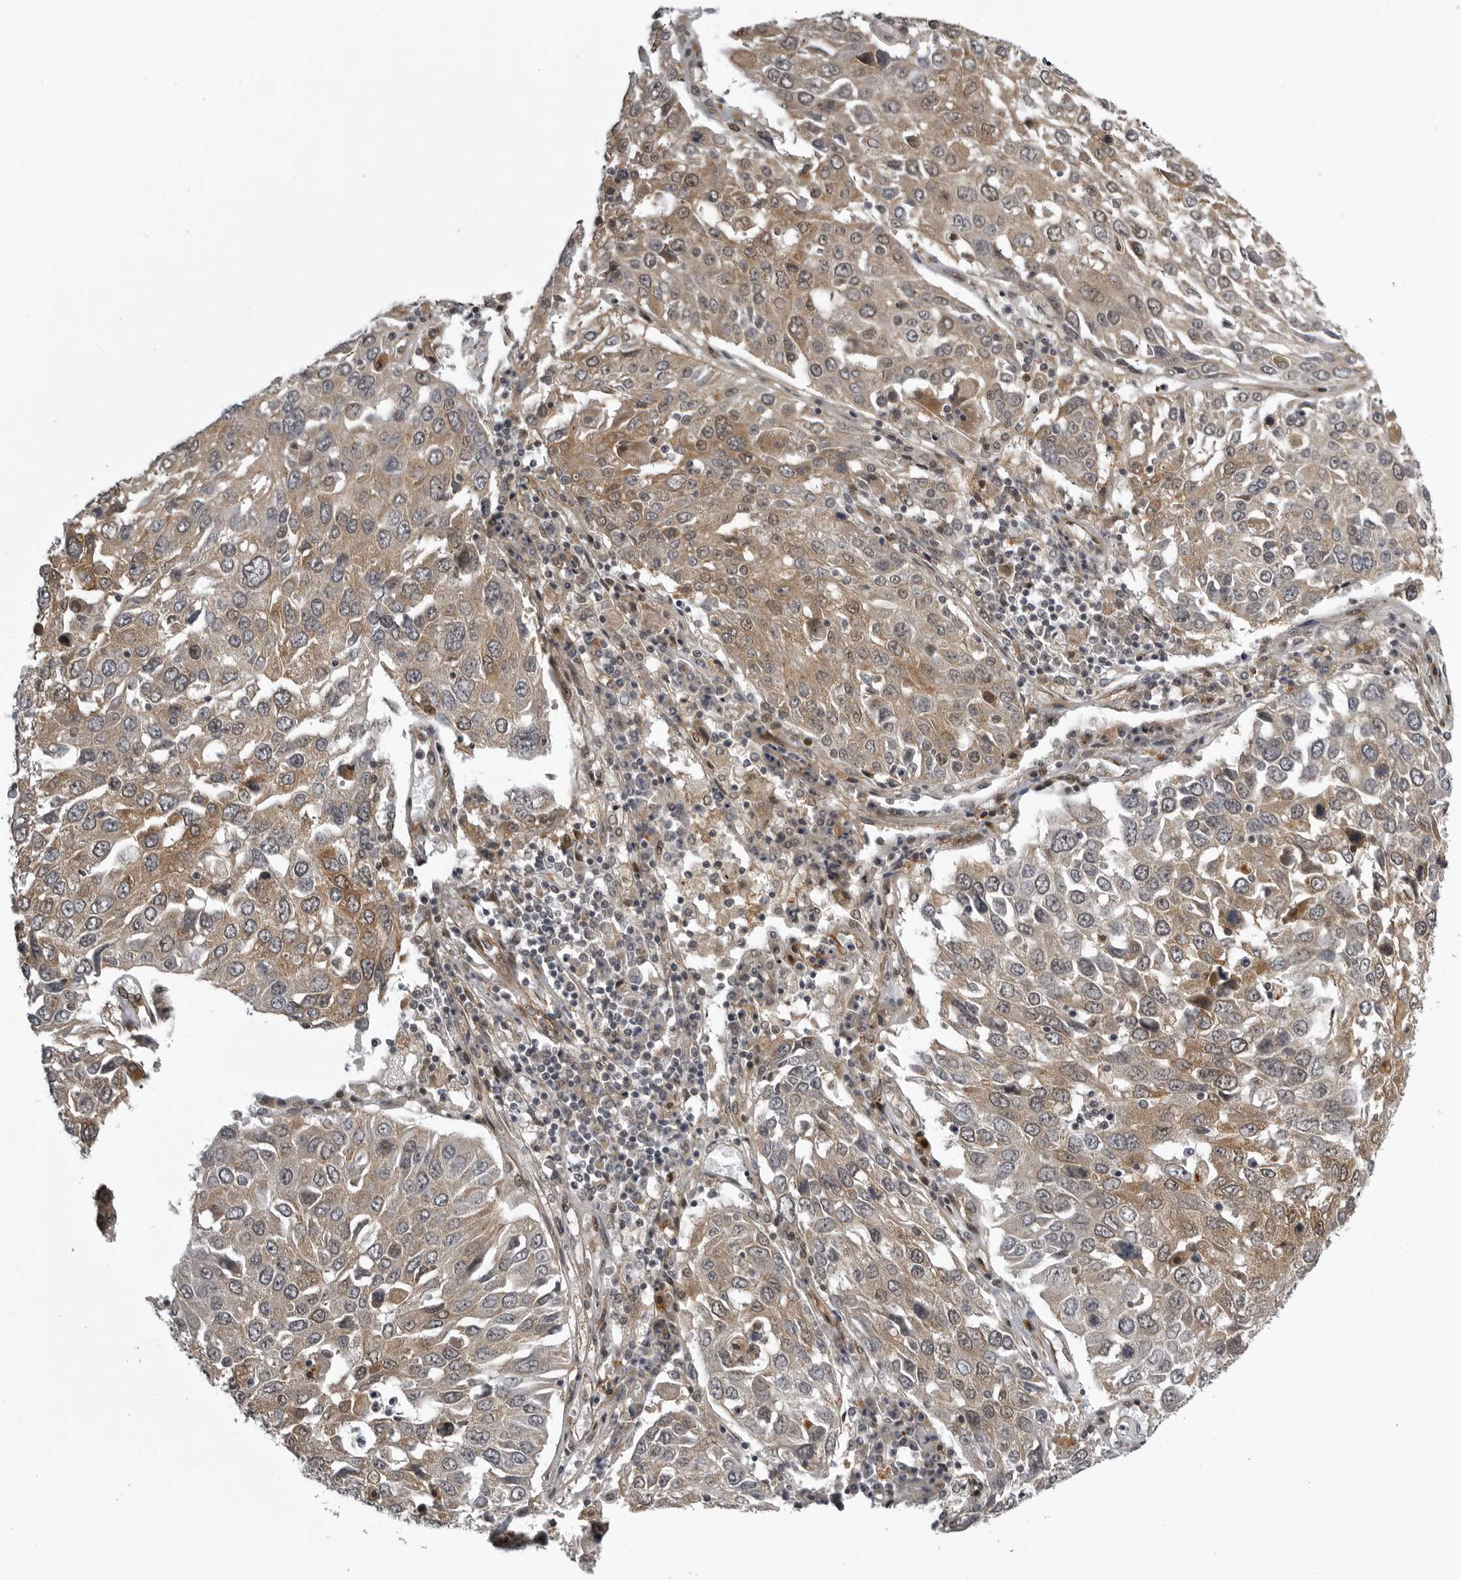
{"staining": {"intensity": "moderate", "quantity": ">75%", "location": "cytoplasmic/membranous"}, "tissue": "lung cancer", "cell_type": "Tumor cells", "image_type": "cancer", "snomed": [{"axis": "morphology", "description": "Squamous cell carcinoma, NOS"}, {"axis": "topography", "description": "Lung"}], "caption": "The immunohistochemical stain highlights moderate cytoplasmic/membranous expression in tumor cells of squamous cell carcinoma (lung) tissue.", "gene": "SNX16", "patient": {"sex": "male", "age": 65}}